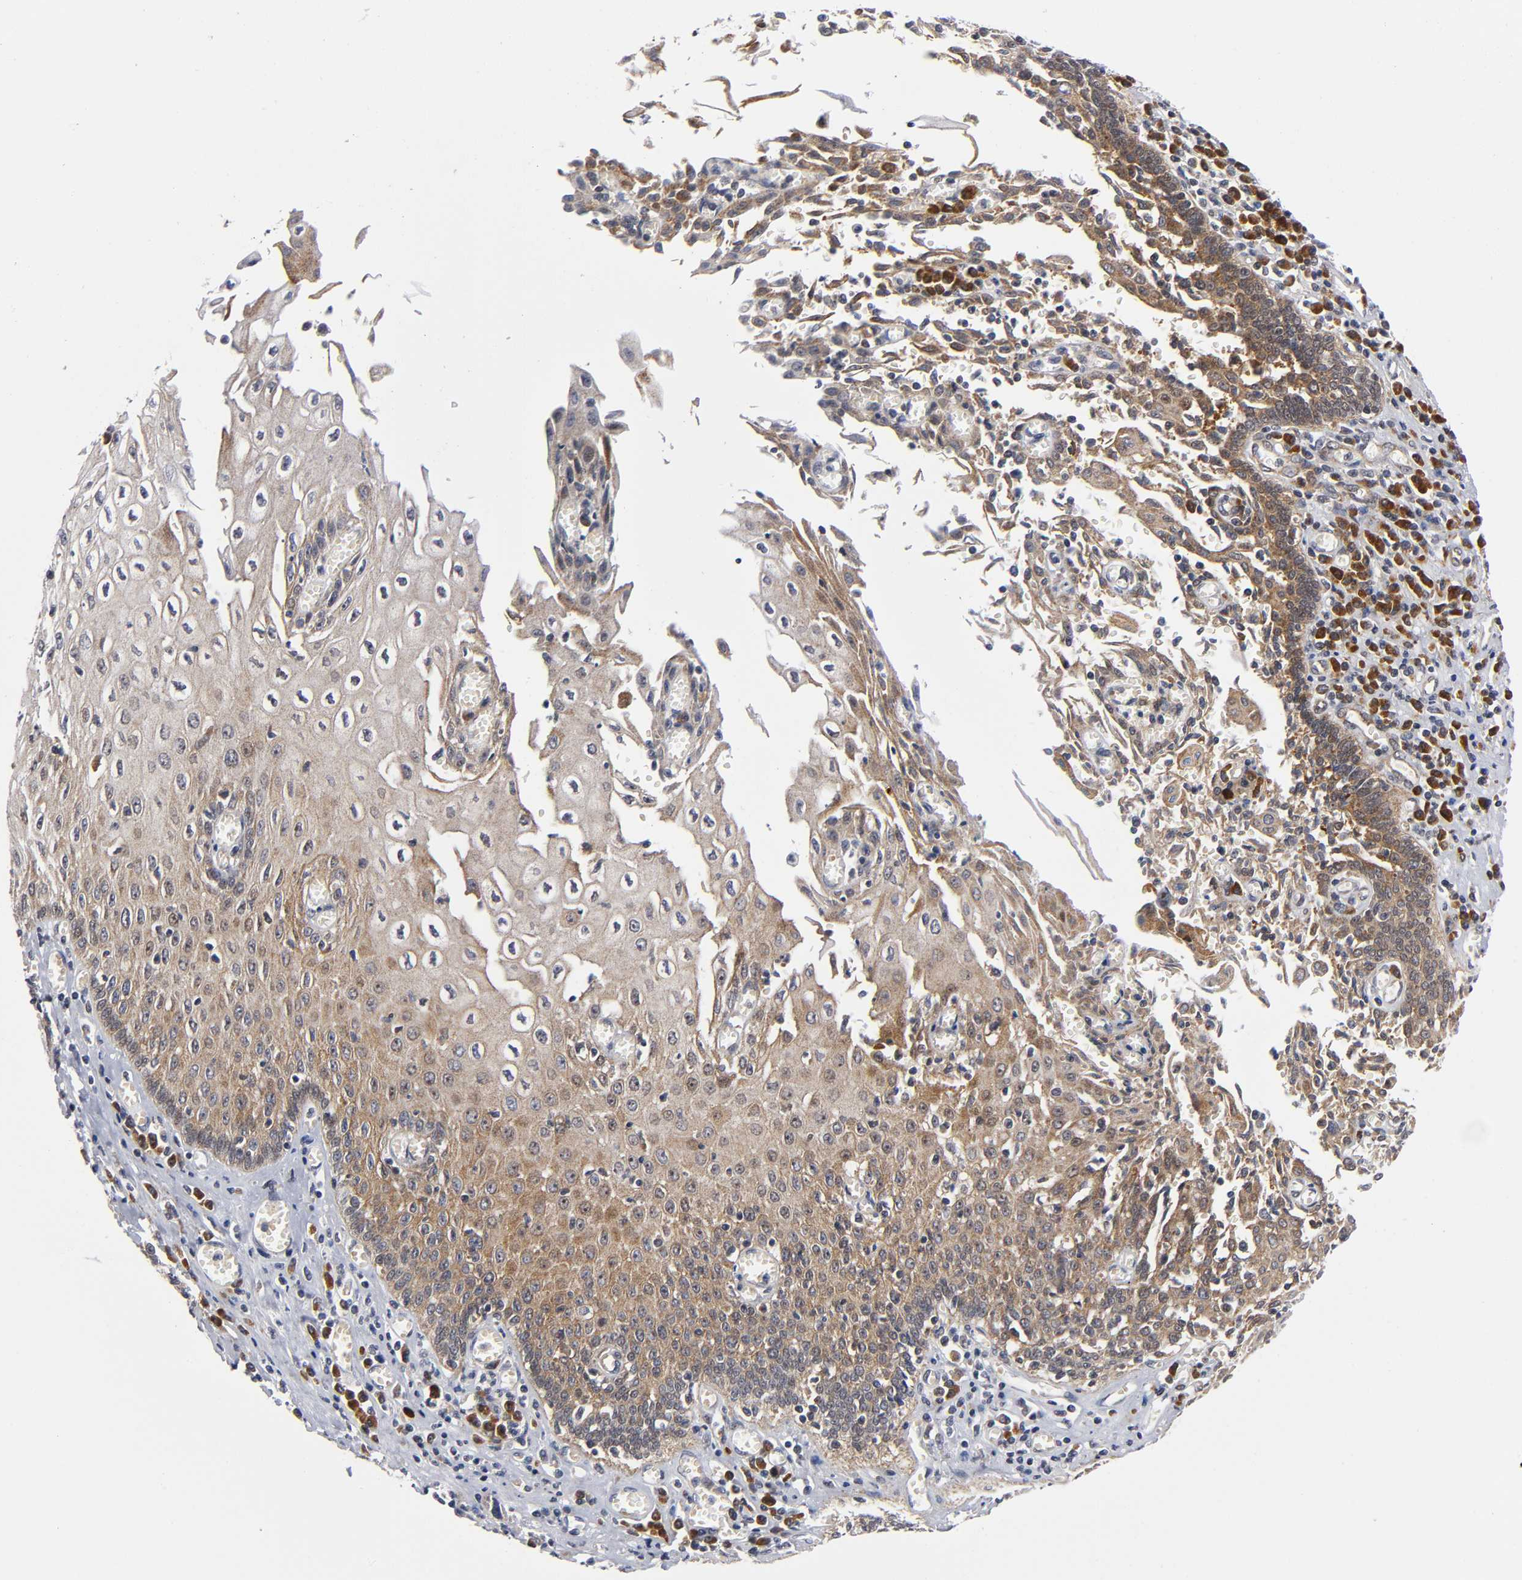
{"staining": {"intensity": "moderate", "quantity": "25%-75%", "location": "cytoplasmic/membranous"}, "tissue": "esophagus", "cell_type": "Squamous epithelial cells", "image_type": "normal", "snomed": [{"axis": "morphology", "description": "Normal tissue, NOS"}, {"axis": "morphology", "description": "Squamous cell carcinoma, NOS"}, {"axis": "topography", "description": "Esophagus"}], "caption": "Immunohistochemistry photomicrograph of unremarkable esophagus stained for a protein (brown), which demonstrates medium levels of moderate cytoplasmic/membranous expression in approximately 25%-75% of squamous epithelial cells.", "gene": "EIF5", "patient": {"sex": "male", "age": 65}}